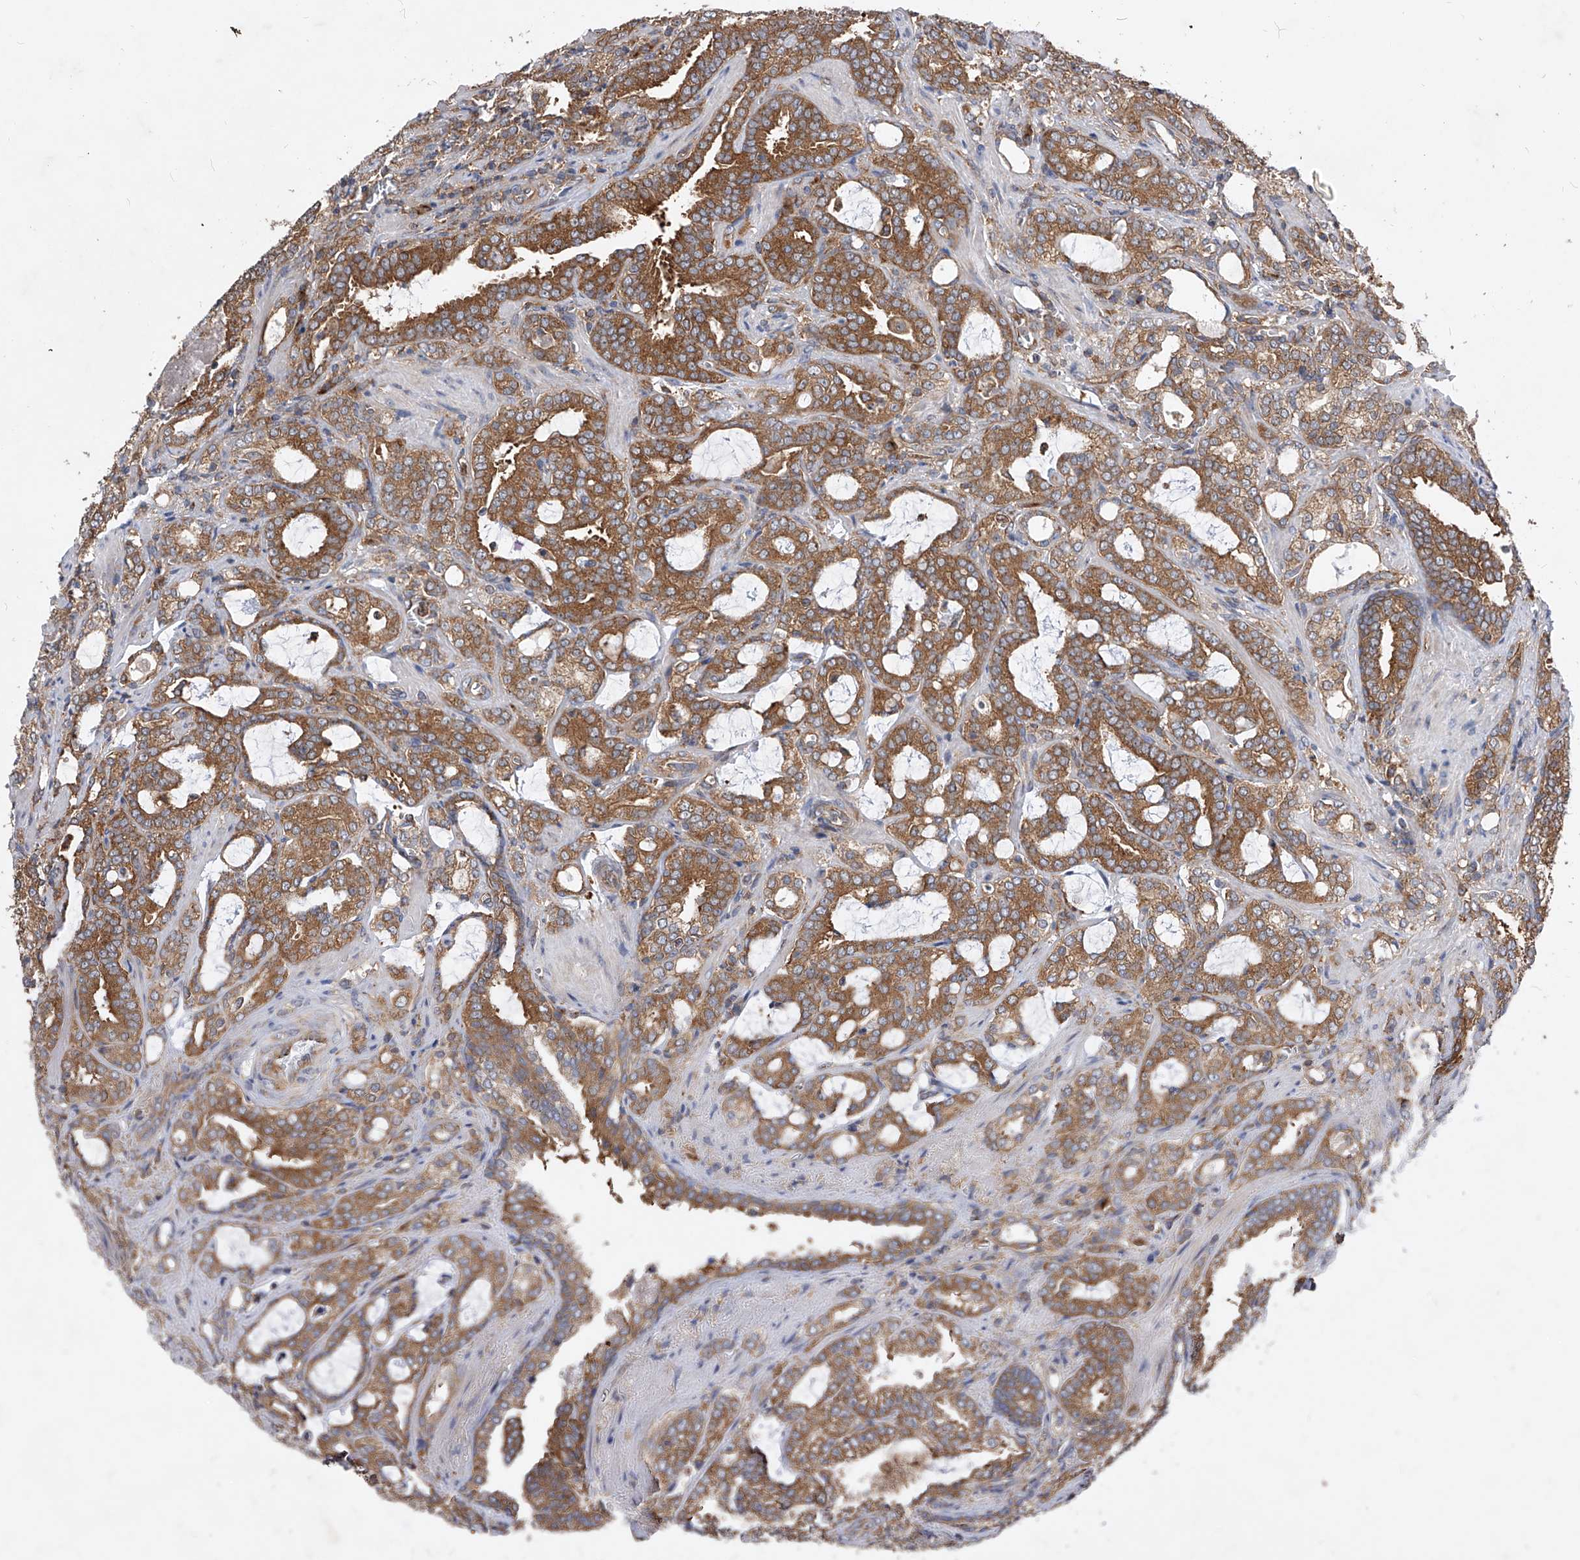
{"staining": {"intensity": "strong", "quantity": ">75%", "location": "cytoplasmic/membranous"}, "tissue": "prostate cancer", "cell_type": "Tumor cells", "image_type": "cancer", "snomed": [{"axis": "morphology", "description": "Adenocarcinoma, High grade"}, {"axis": "topography", "description": "Prostate and seminal vesicle, NOS"}], "caption": "Protein analysis of prostate cancer tissue shows strong cytoplasmic/membranous staining in approximately >75% of tumor cells.", "gene": "CFAP410", "patient": {"sex": "male", "age": 67}}